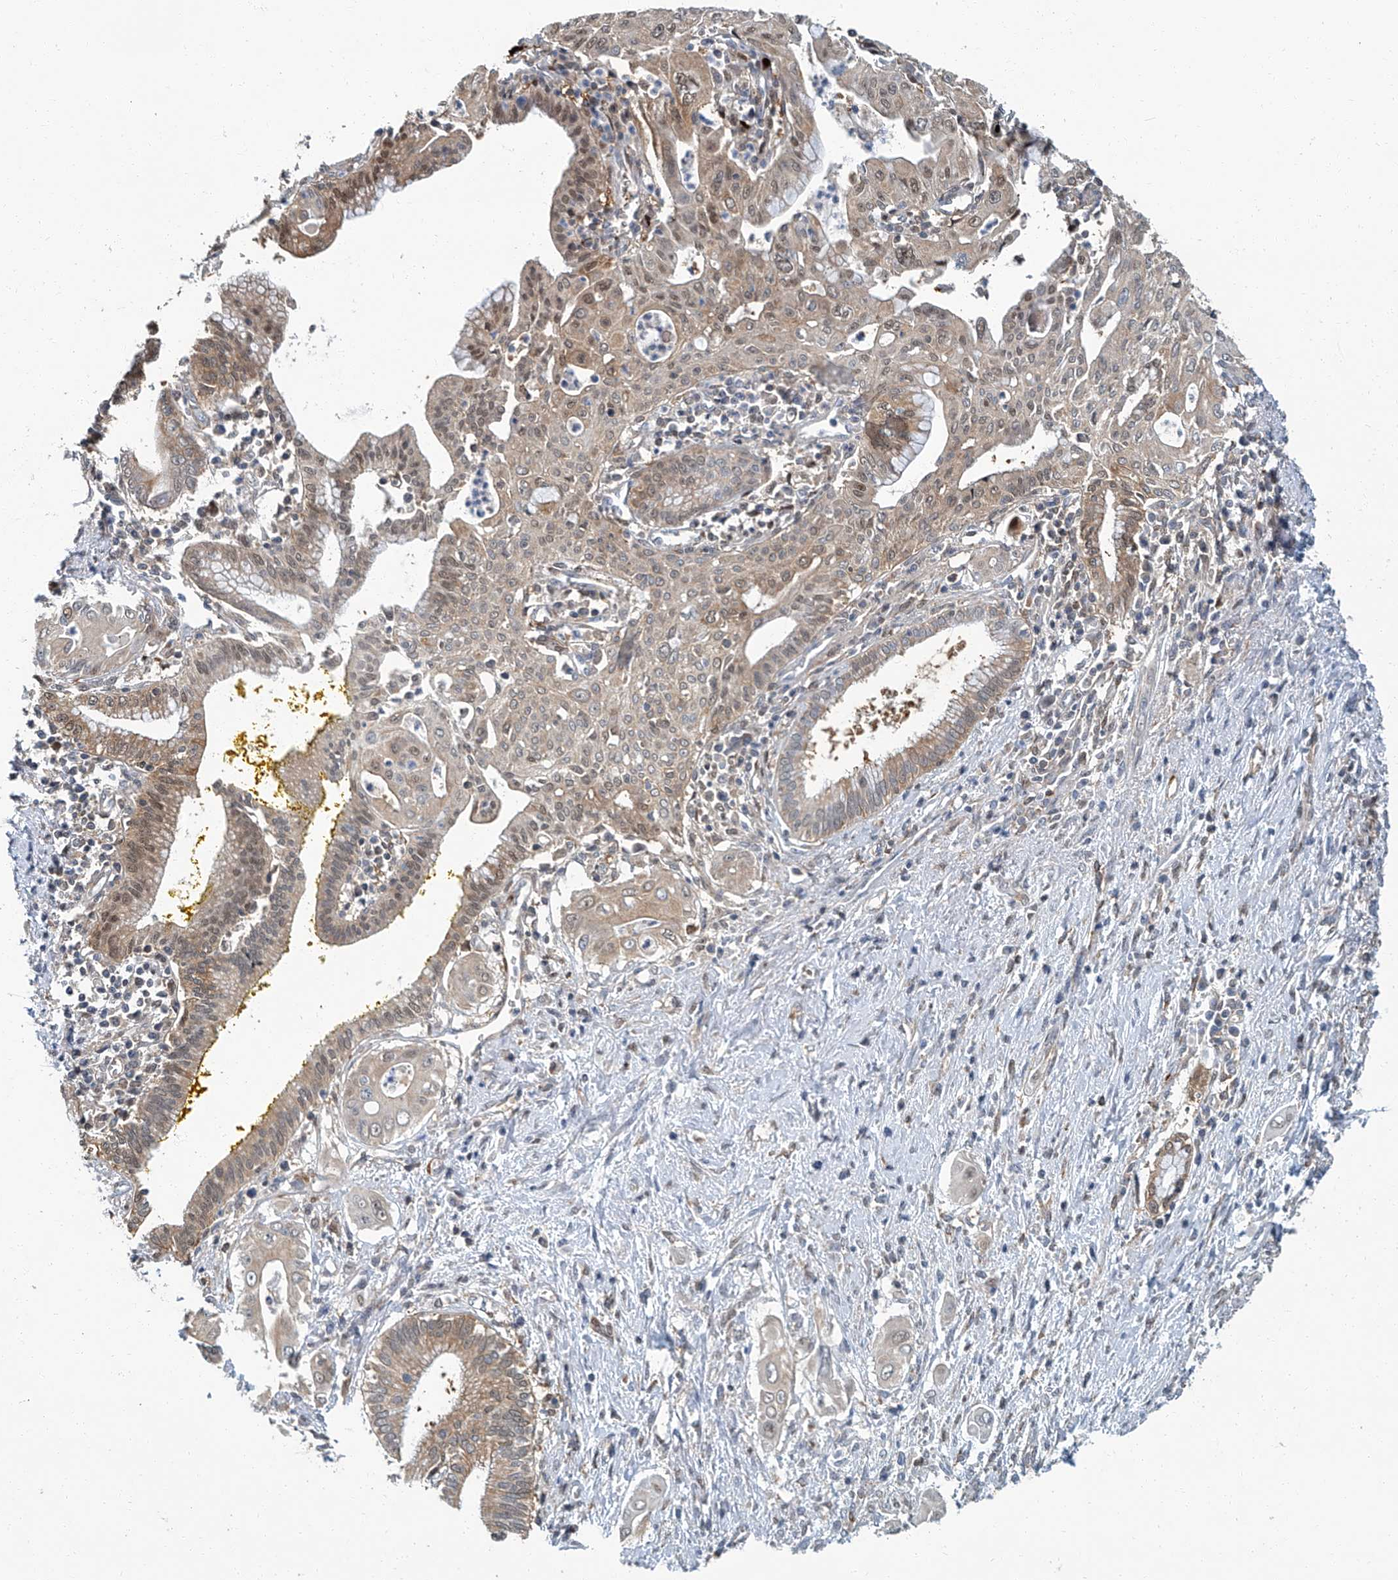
{"staining": {"intensity": "moderate", "quantity": ">75%", "location": "cytoplasmic/membranous,nuclear"}, "tissue": "pancreatic cancer", "cell_type": "Tumor cells", "image_type": "cancer", "snomed": [{"axis": "morphology", "description": "Adenocarcinoma, NOS"}, {"axis": "topography", "description": "Pancreas"}], "caption": "A high-resolution histopathology image shows immunohistochemistry (IHC) staining of adenocarcinoma (pancreatic), which displays moderate cytoplasmic/membranous and nuclear positivity in about >75% of tumor cells.", "gene": "PSMB10", "patient": {"sex": "male", "age": 58}}